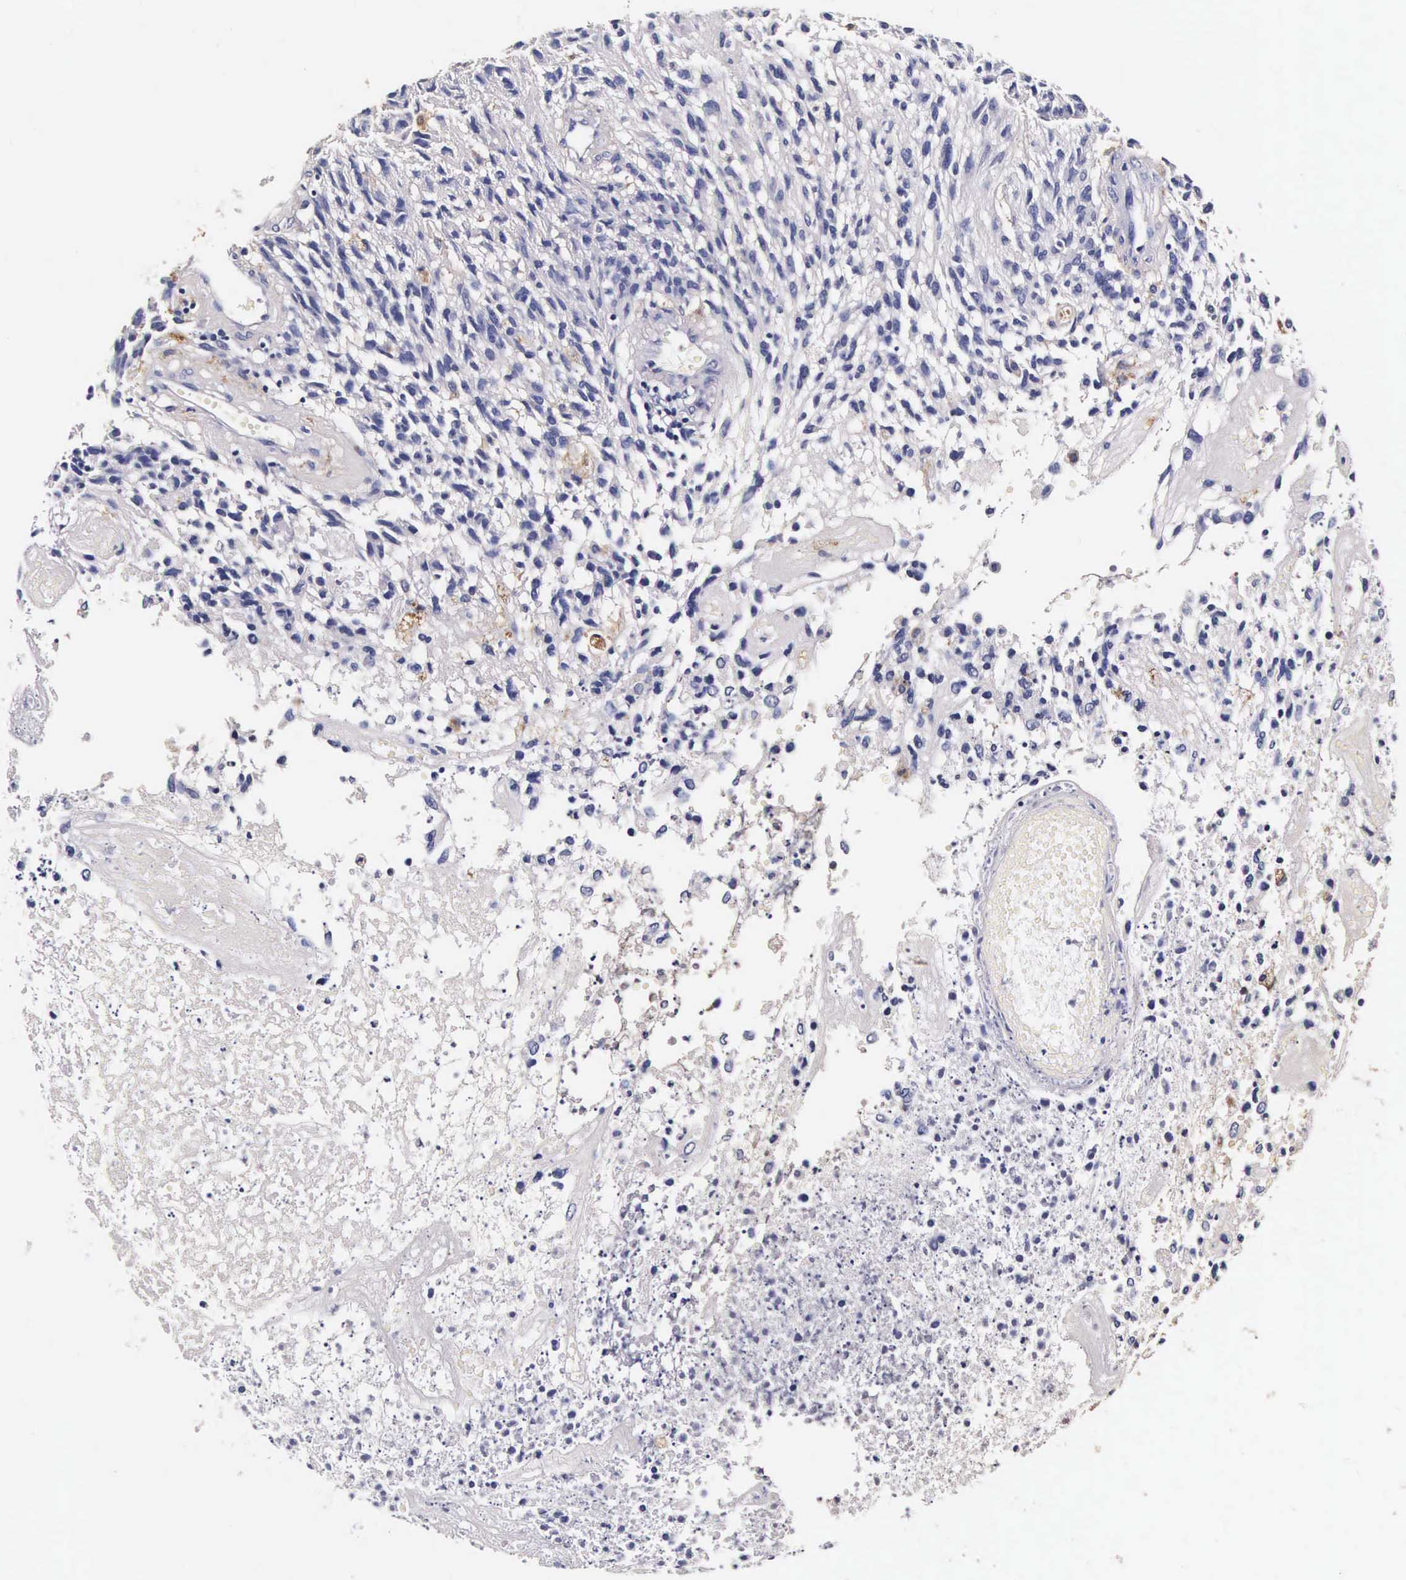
{"staining": {"intensity": "negative", "quantity": "none", "location": "none"}, "tissue": "glioma", "cell_type": "Tumor cells", "image_type": "cancer", "snomed": [{"axis": "morphology", "description": "Glioma, malignant, High grade"}, {"axis": "topography", "description": "Brain"}], "caption": "An image of high-grade glioma (malignant) stained for a protein displays no brown staining in tumor cells.", "gene": "CTSB", "patient": {"sex": "male", "age": 77}}